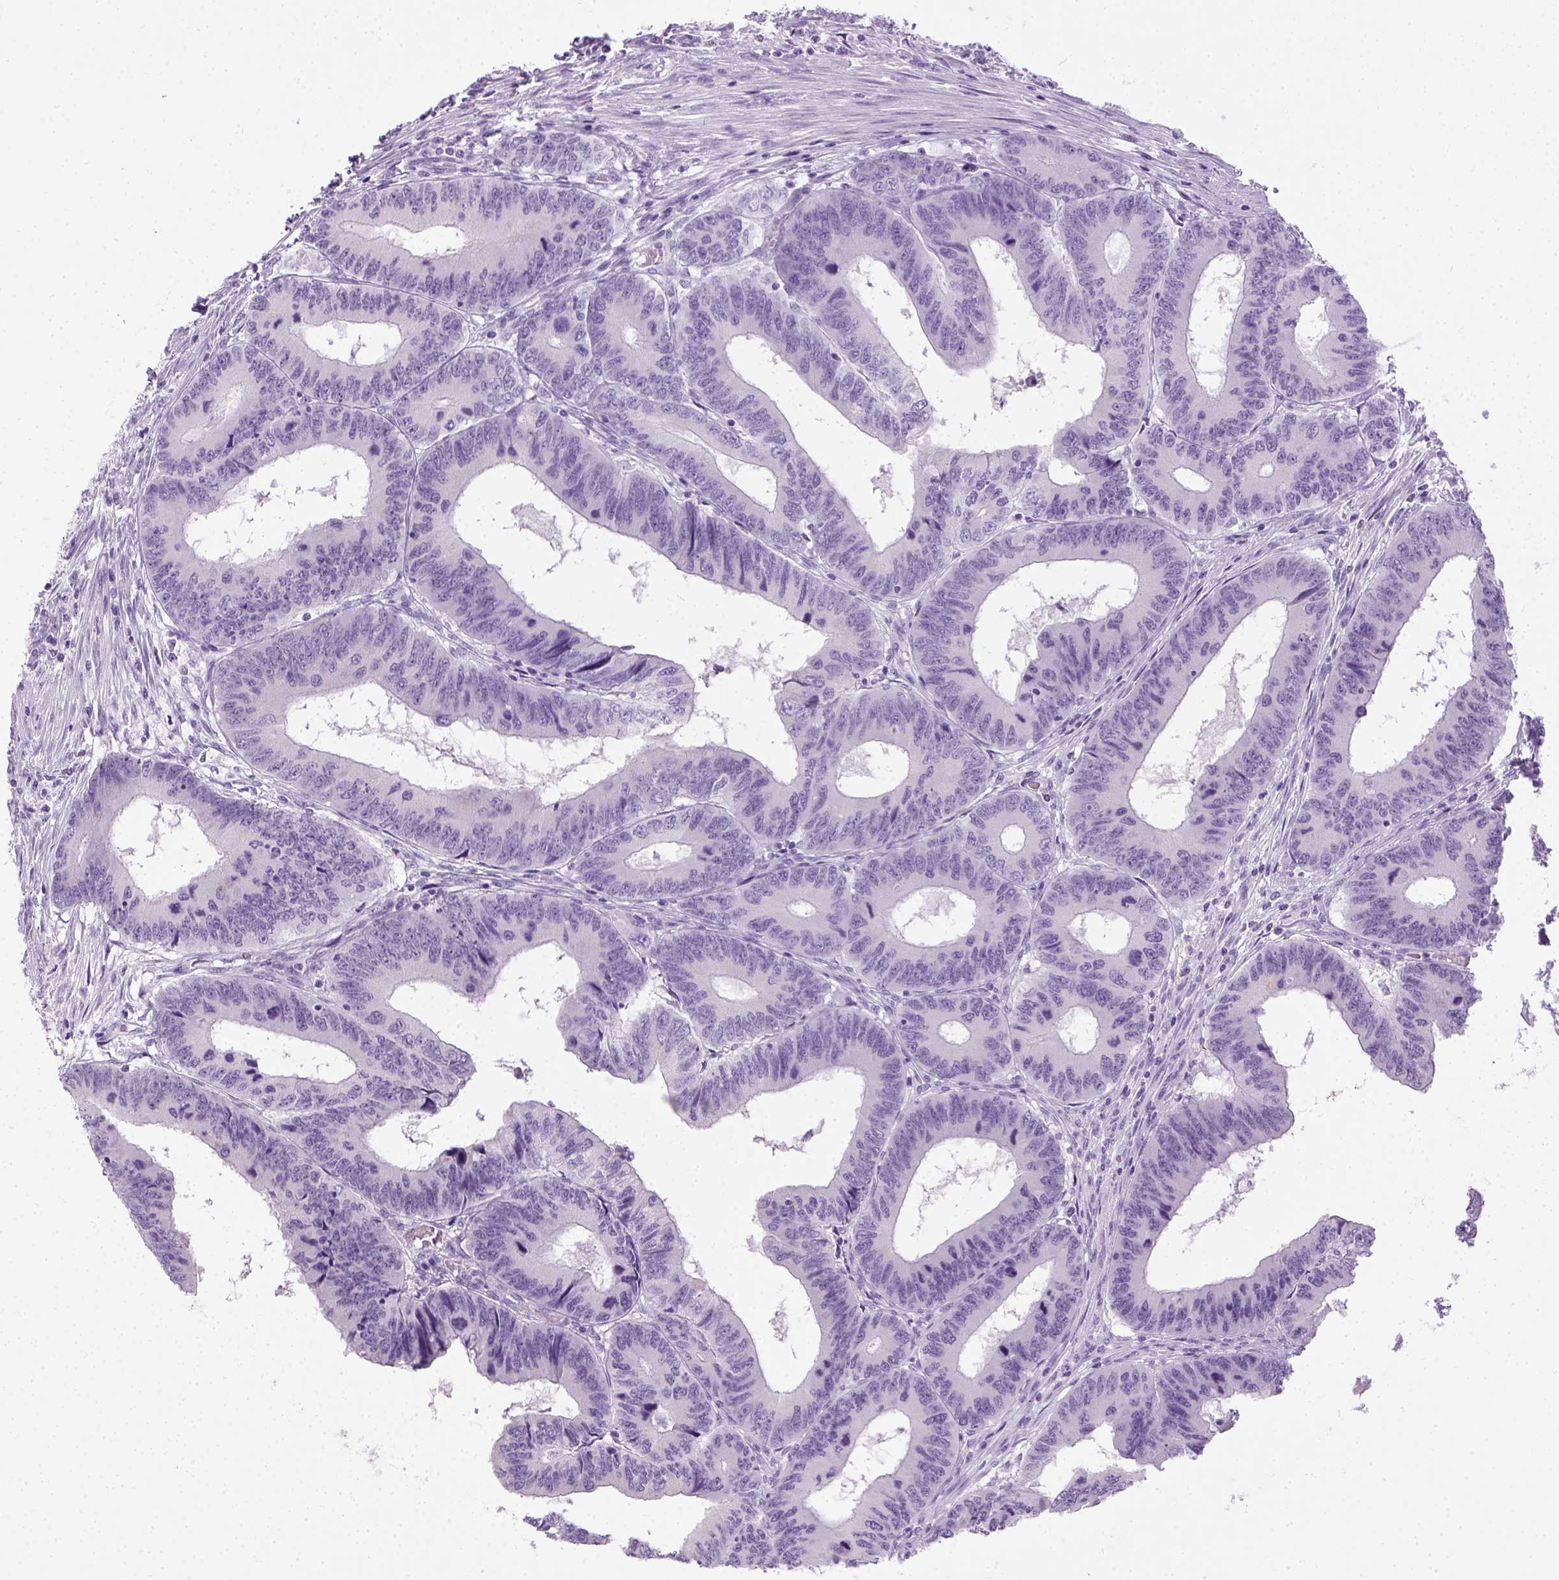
{"staining": {"intensity": "negative", "quantity": "none", "location": "none"}, "tissue": "colorectal cancer", "cell_type": "Tumor cells", "image_type": "cancer", "snomed": [{"axis": "morphology", "description": "Adenocarcinoma, NOS"}, {"axis": "topography", "description": "Colon"}], "caption": "Human adenocarcinoma (colorectal) stained for a protein using immunohistochemistry shows no positivity in tumor cells.", "gene": "LGSN", "patient": {"sex": "male", "age": 53}}